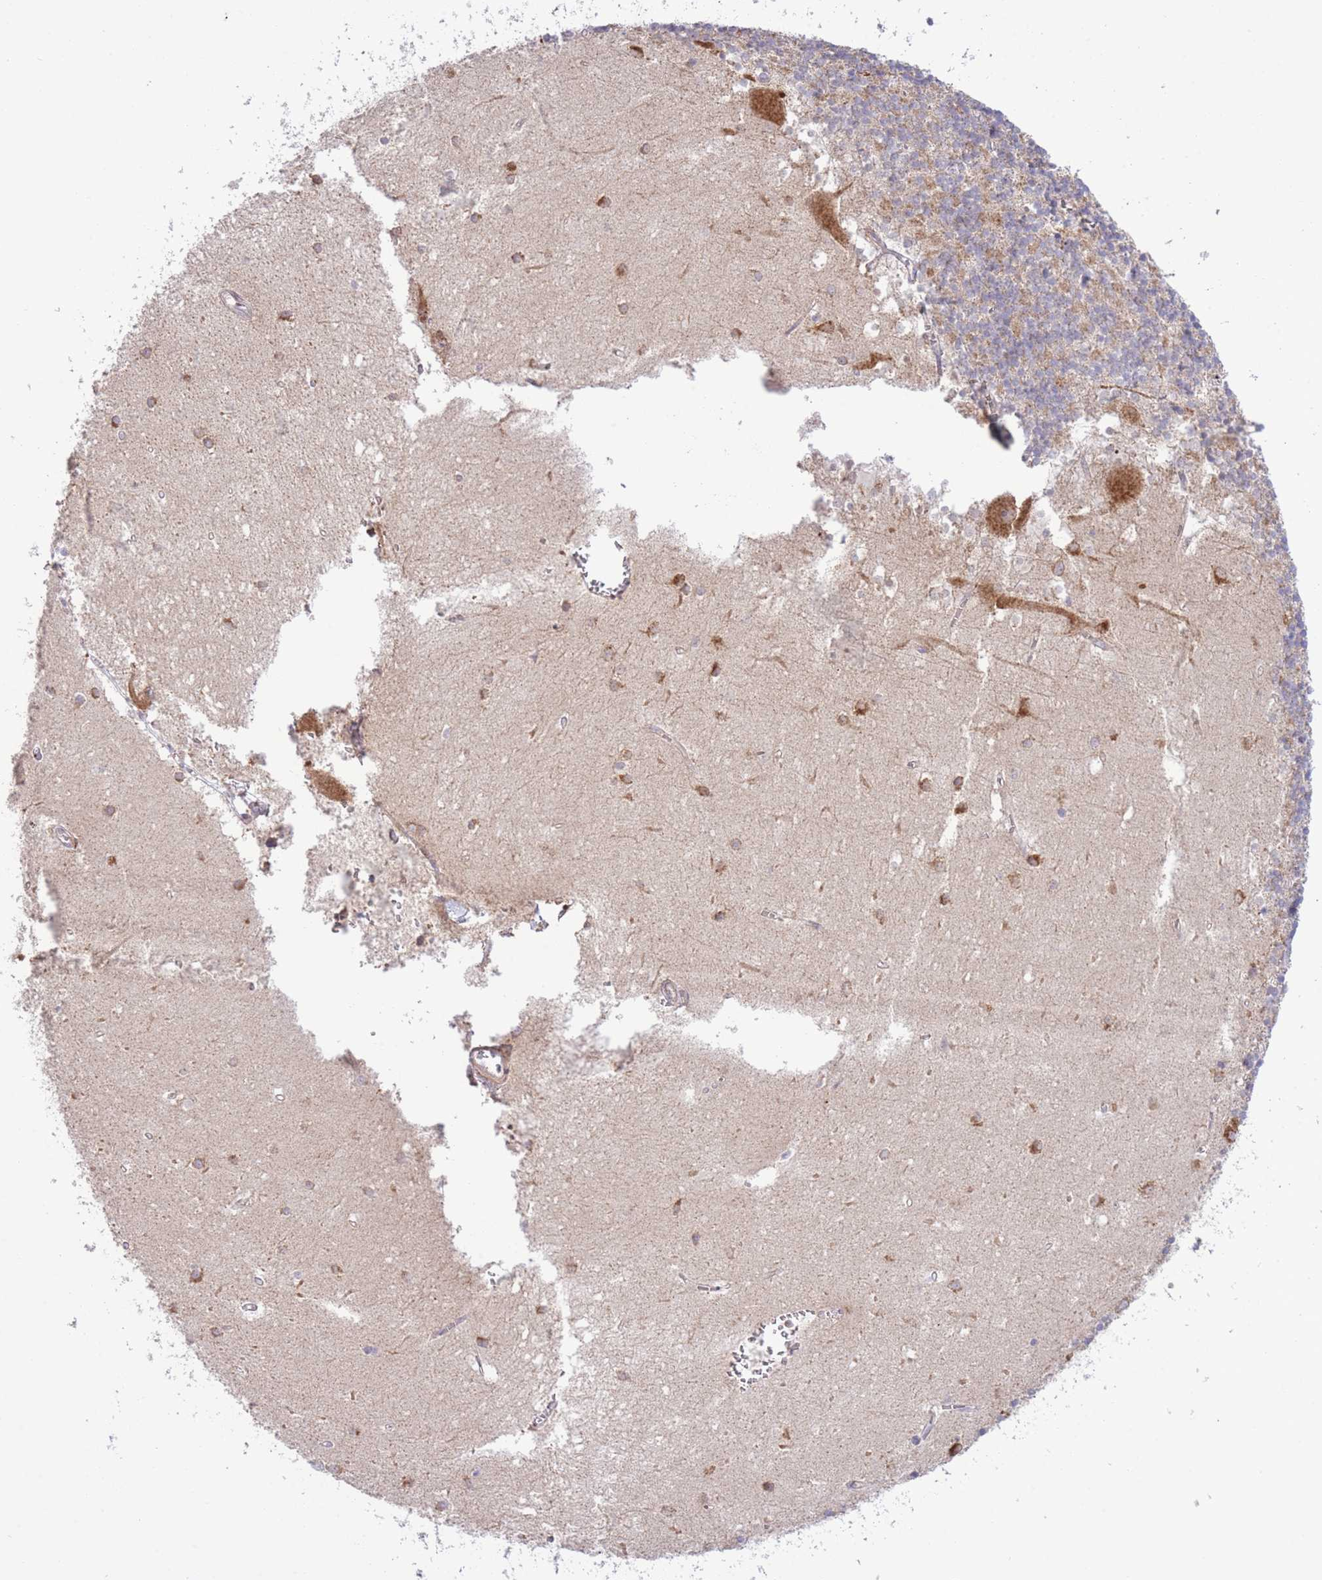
{"staining": {"intensity": "weak", "quantity": "25%-75%", "location": "cytoplasmic/membranous"}, "tissue": "cerebellum", "cell_type": "Cells in granular layer", "image_type": "normal", "snomed": [{"axis": "morphology", "description": "Normal tissue, NOS"}, {"axis": "topography", "description": "Cerebellum"}], "caption": "Cerebellum stained for a protein shows weak cytoplasmic/membranous positivity in cells in granular layer.", "gene": "ATP13A2", "patient": {"sex": "male", "age": 54}}